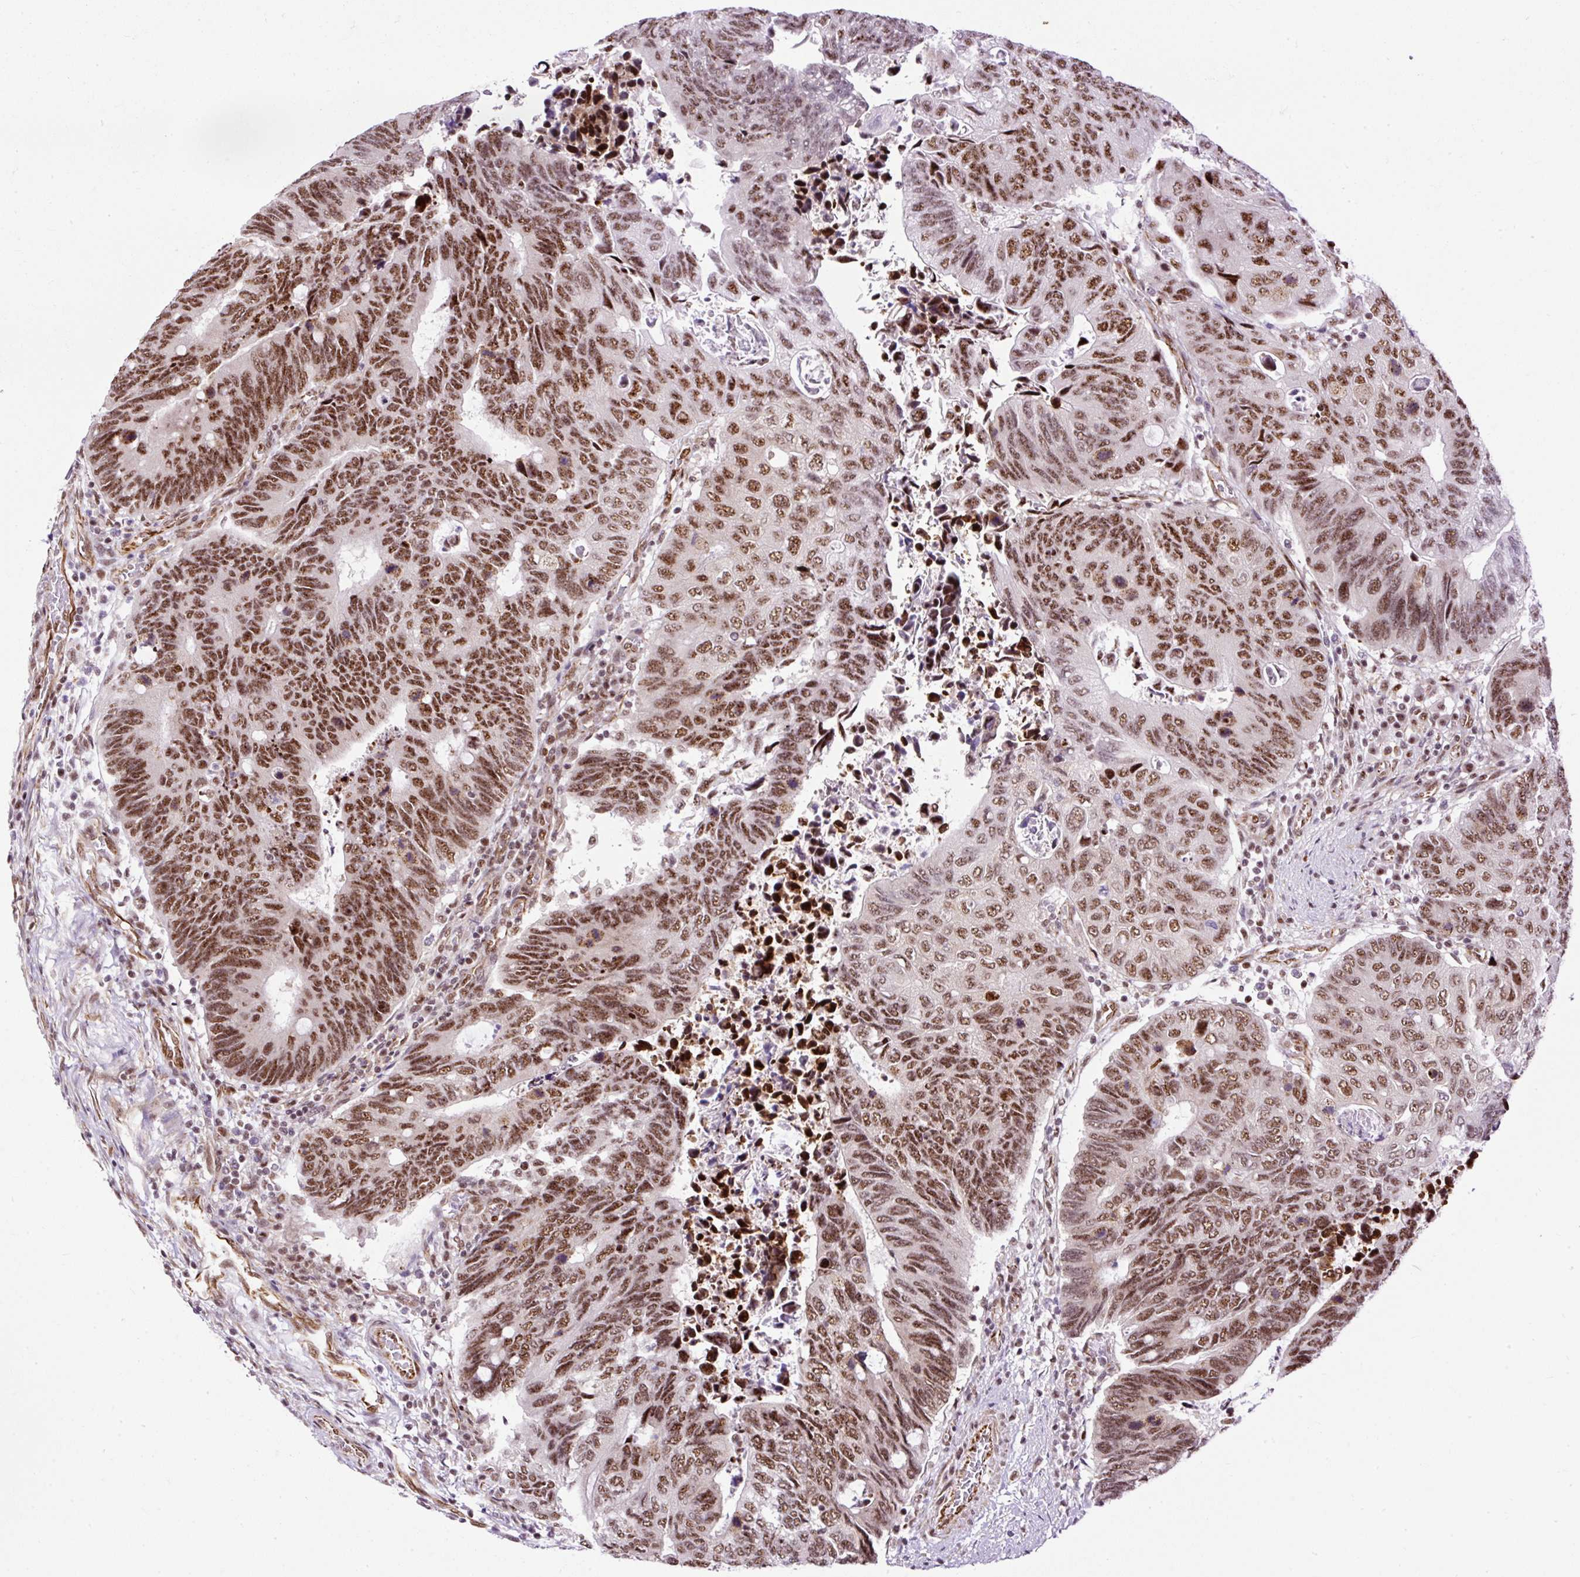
{"staining": {"intensity": "moderate", "quantity": ">75%", "location": "nuclear"}, "tissue": "colorectal cancer", "cell_type": "Tumor cells", "image_type": "cancer", "snomed": [{"axis": "morphology", "description": "Adenocarcinoma, NOS"}, {"axis": "topography", "description": "Colon"}], "caption": "Colorectal cancer was stained to show a protein in brown. There is medium levels of moderate nuclear expression in about >75% of tumor cells. (Brightfield microscopy of DAB IHC at high magnification).", "gene": "LUC7L2", "patient": {"sex": "male", "age": 87}}